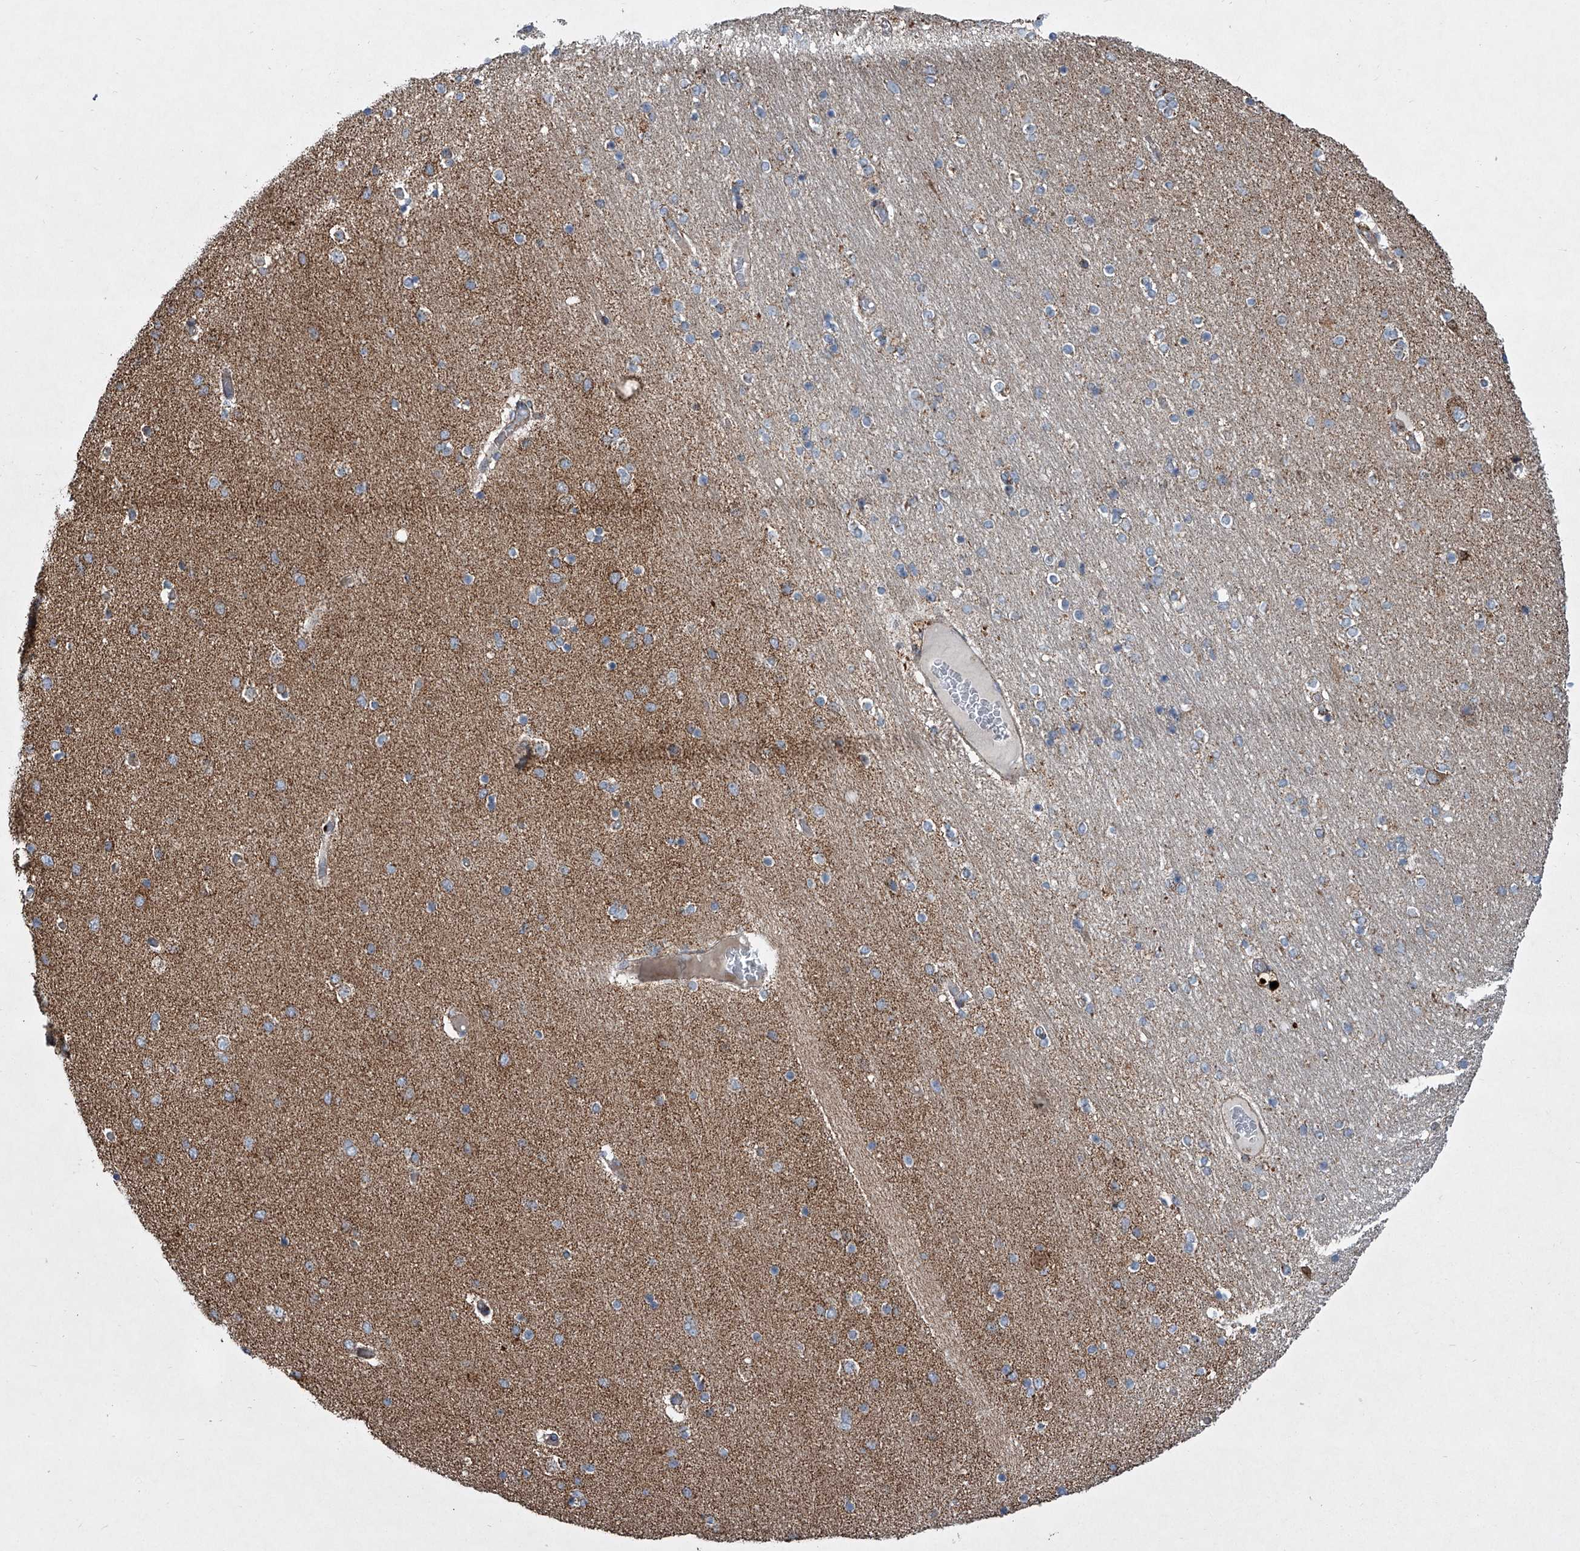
{"staining": {"intensity": "moderate", "quantity": "<25%", "location": "cytoplasmic/membranous"}, "tissue": "hippocampus", "cell_type": "Glial cells", "image_type": "normal", "snomed": [{"axis": "morphology", "description": "Normal tissue, NOS"}, {"axis": "topography", "description": "Hippocampus"}], "caption": "Immunohistochemical staining of benign human hippocampus exhibits <25% levels of moderate cytoplasmic/membranous protein expression in about <25% of glial cells. The protein is shown in brown color, while the nuclei are stained blue.", "gene": "STRADA", "patient": {"sex": "female", "age": 54}}